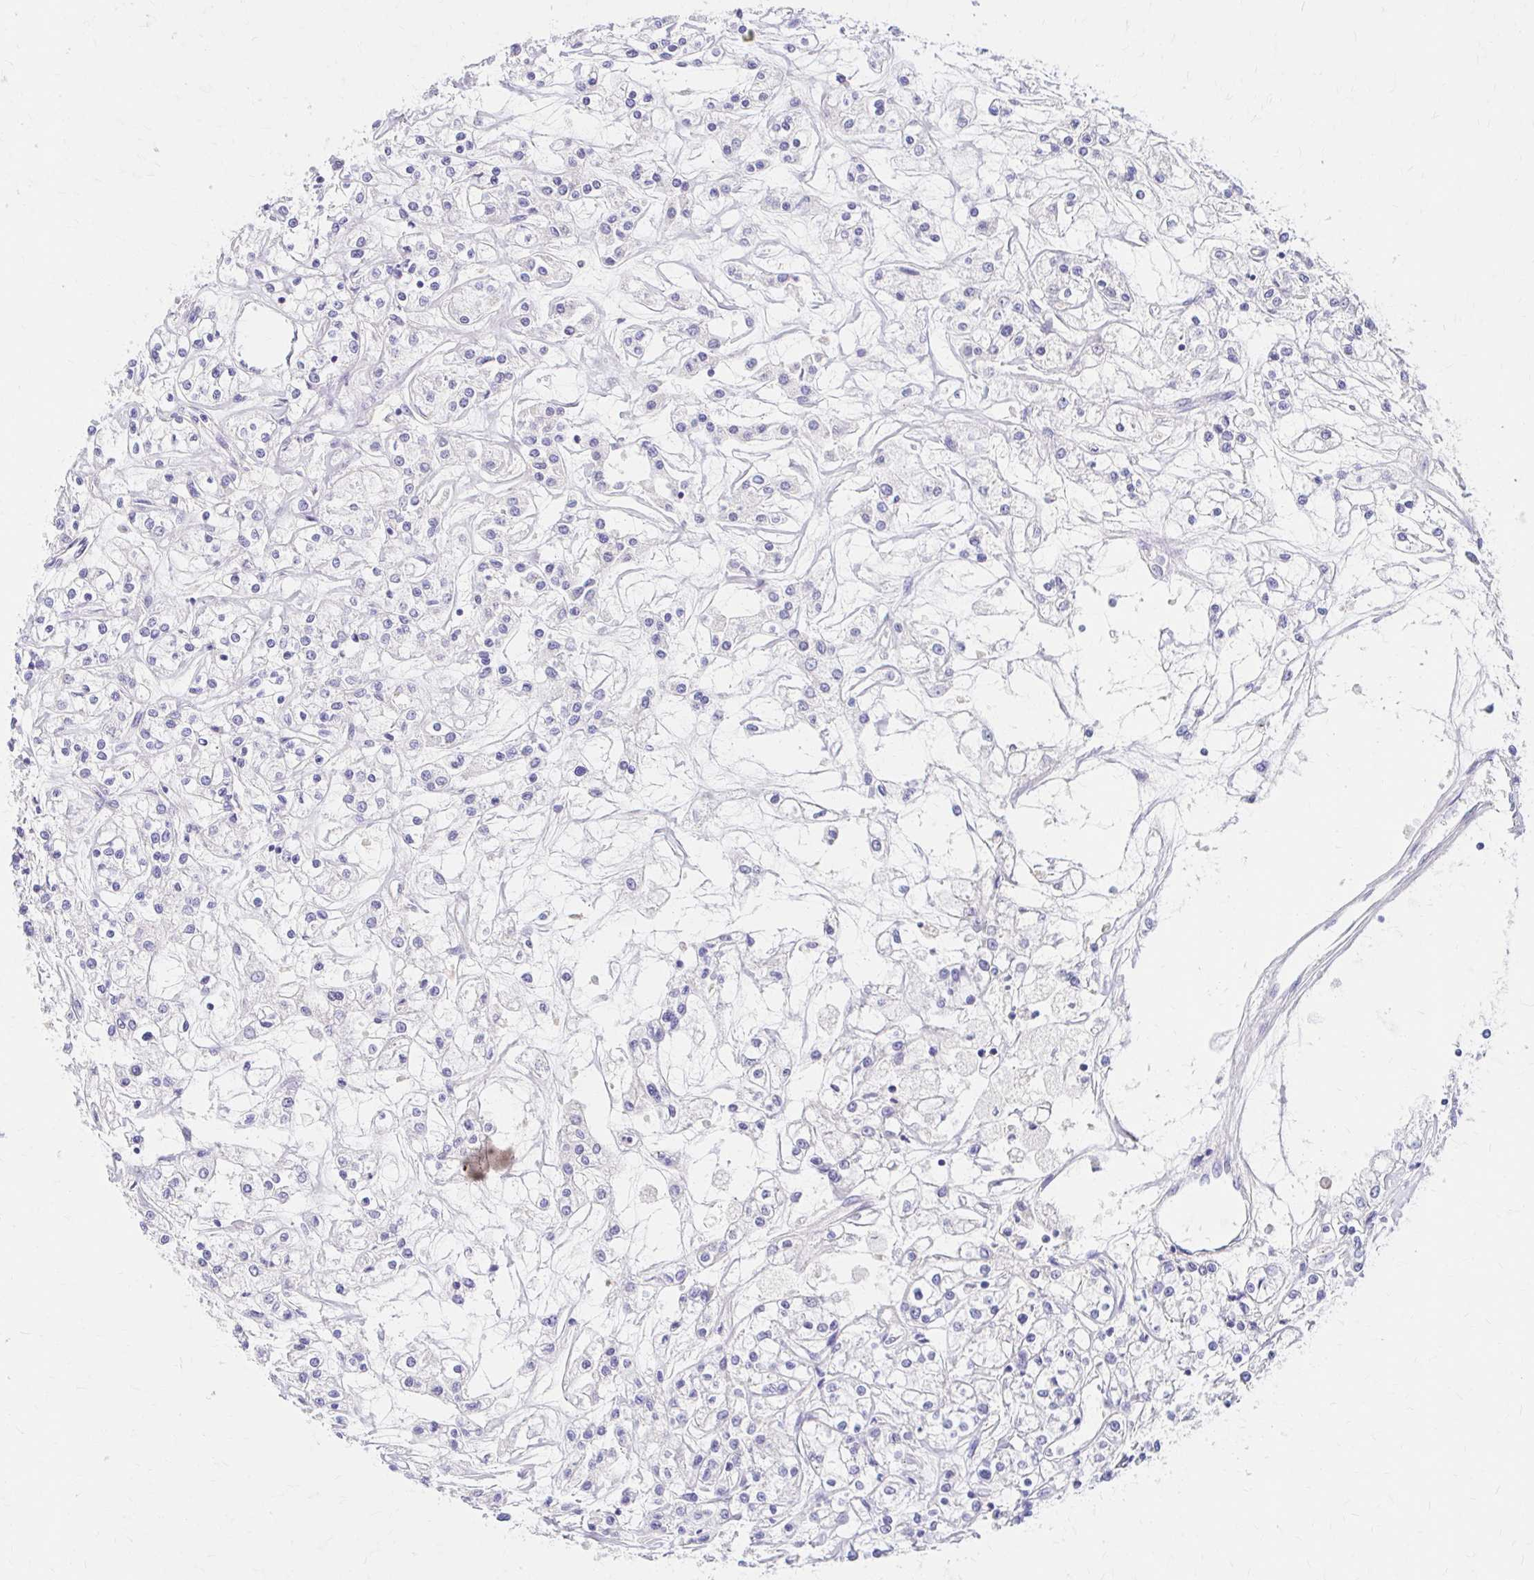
{"staining": {"intensity": "negative", "quantity": "none", "location": "none"}, "tissue": "renal cancer", "cell_type": "Tumor cells", "image_type": "cancer", "snomed": [{"axis": "morphology", "description": "Adenocarcinoma, NOS"}, {"axis": "topography", "description": "Kidney"}], "caption": "Immunohistochemical staining of renal cancer (adenocarcinoma) displays no significant staining in tumor cells. (DAB immunohistochemistry with hematoxylin counter stain).", "gene": "AZGP1", "patient": {"sex": "female", "age": 59}}